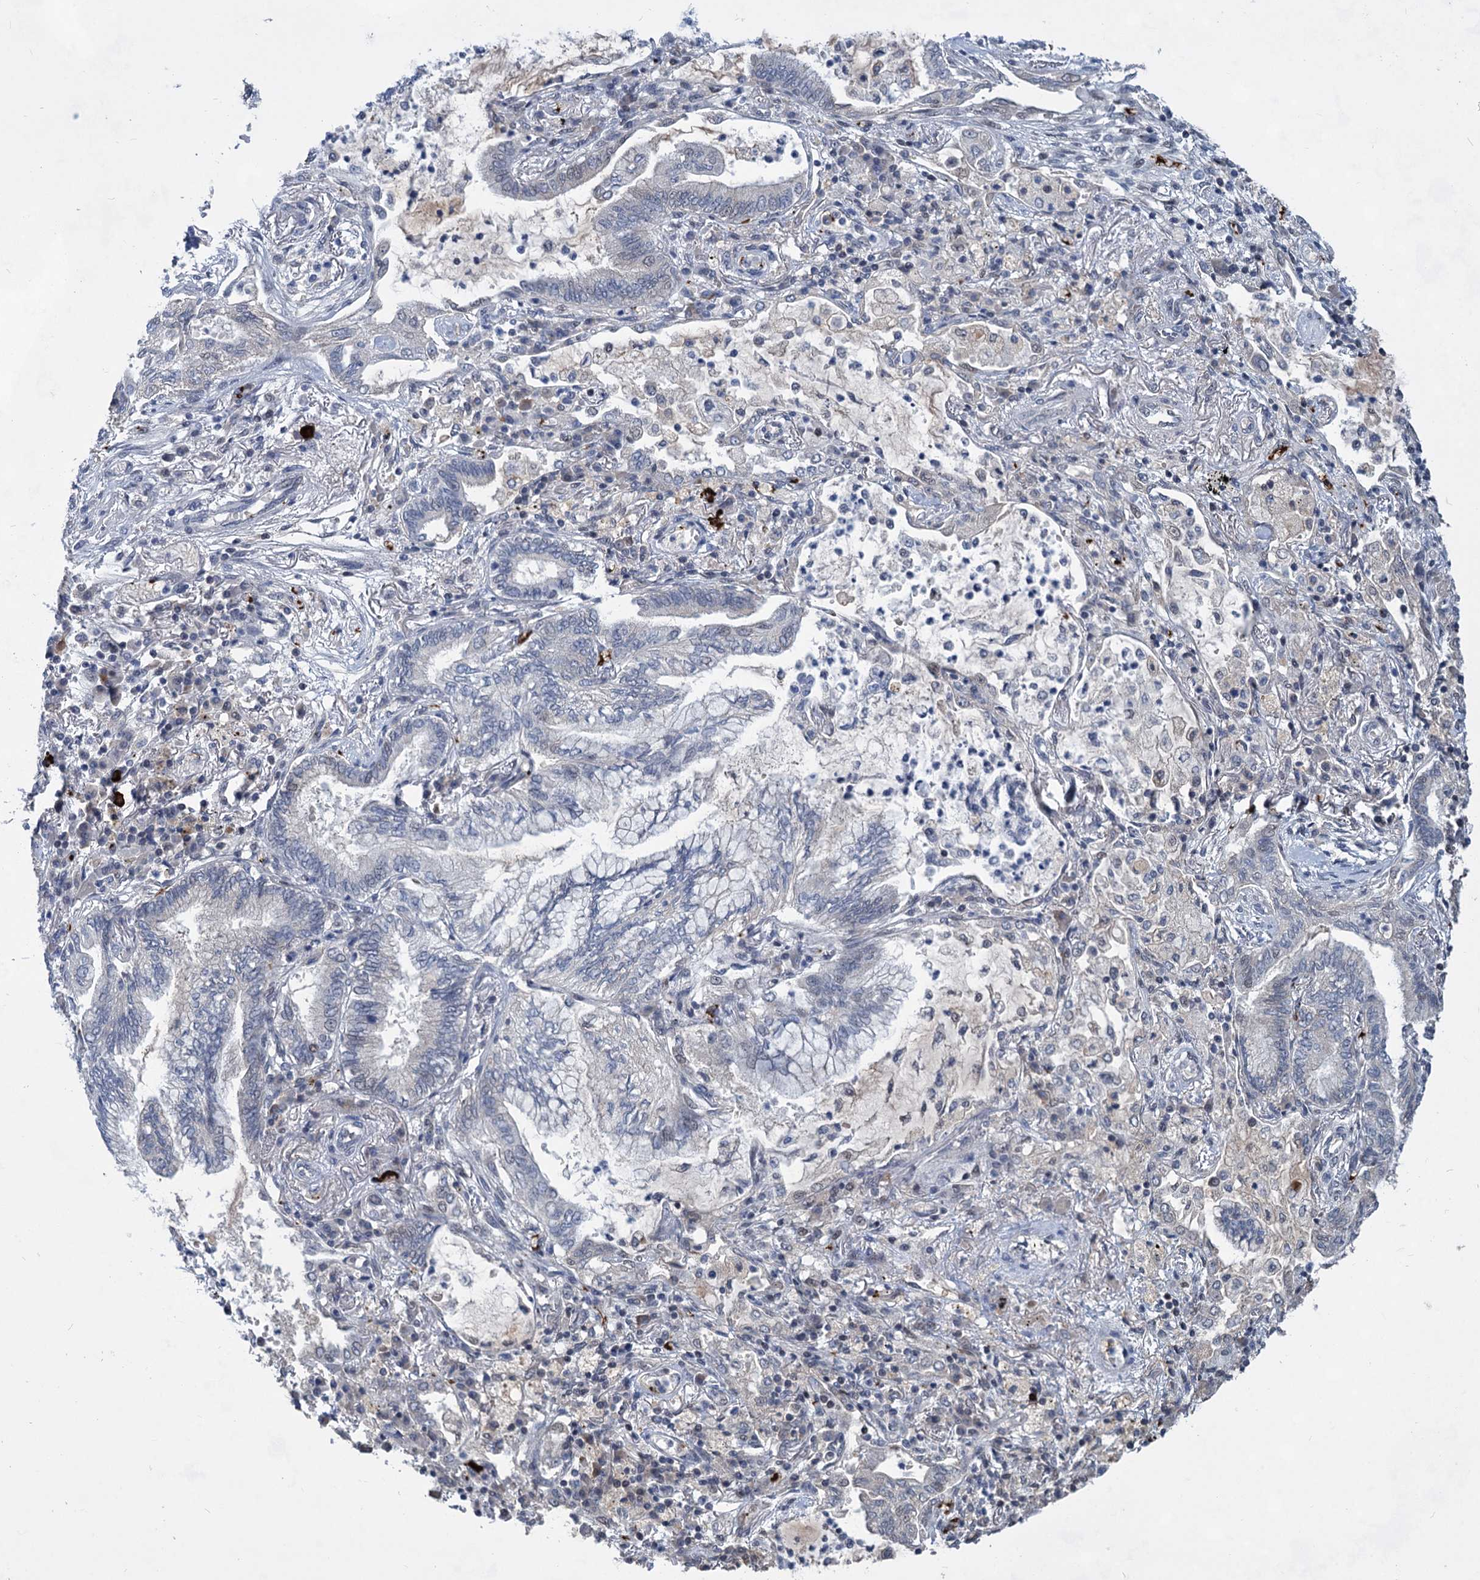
{"staining": {"intensity": "negative", "quantity": "none", "location": "none"}, "tissue": "lung cancer", "cell_type": "Tumor cells", "image_type": "cancer", "snomed": [{"axis": "morphology", "description": "Adenocarcinoma, NOS"}, {"axis": "topography", "description": "Lung"}], "caption": "A high-resolution photomicrograph shows immunohistochemistry (IHC) staining of lung cancer, which shows no significant expression in tumor cells.", "gene": "MON2", "patient": {"sex": "female", "age": 70}}